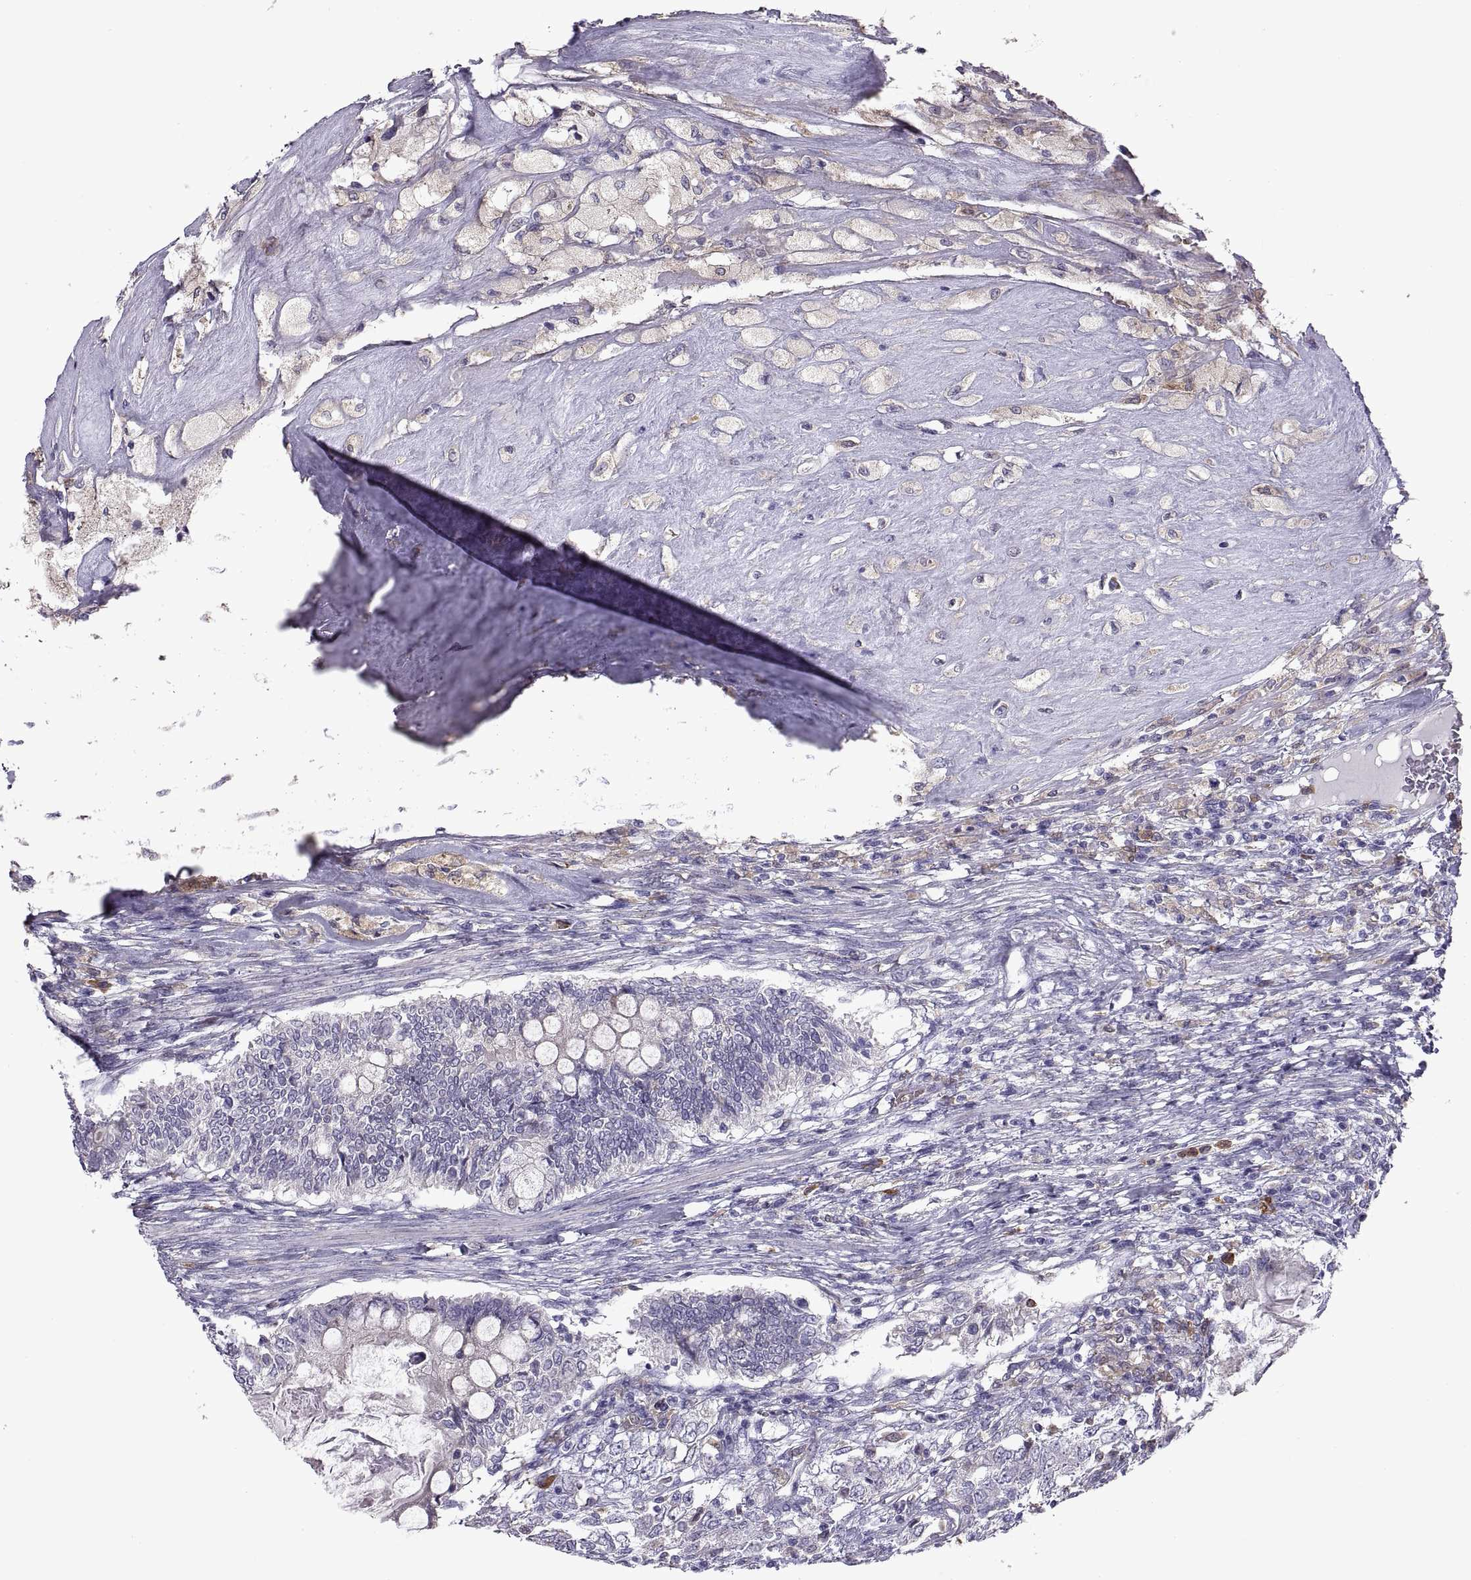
{"staining": {"intensity": "negative", "quantity": "none", "location": "none"}, "tissue": "testis cancer", "cell_type": "Tumor cells", "image_type": "cancer", "snomed": [{"axis": "morphology", "description": "Seminoma, NOS"}, {"axis": "morphology", "description": "Carcinoma, Embryonal, NOS"}, {"axis": "topography", "description": "Testis"}], "caption": "A high-resolution histopathology image shows immunohistochemistry (IHC) staining of testis cancer (seminoma), which displays no significant staining in tumor cells.", "gene": "DOK3", "patient": {"sex": "male", "age": 41}}